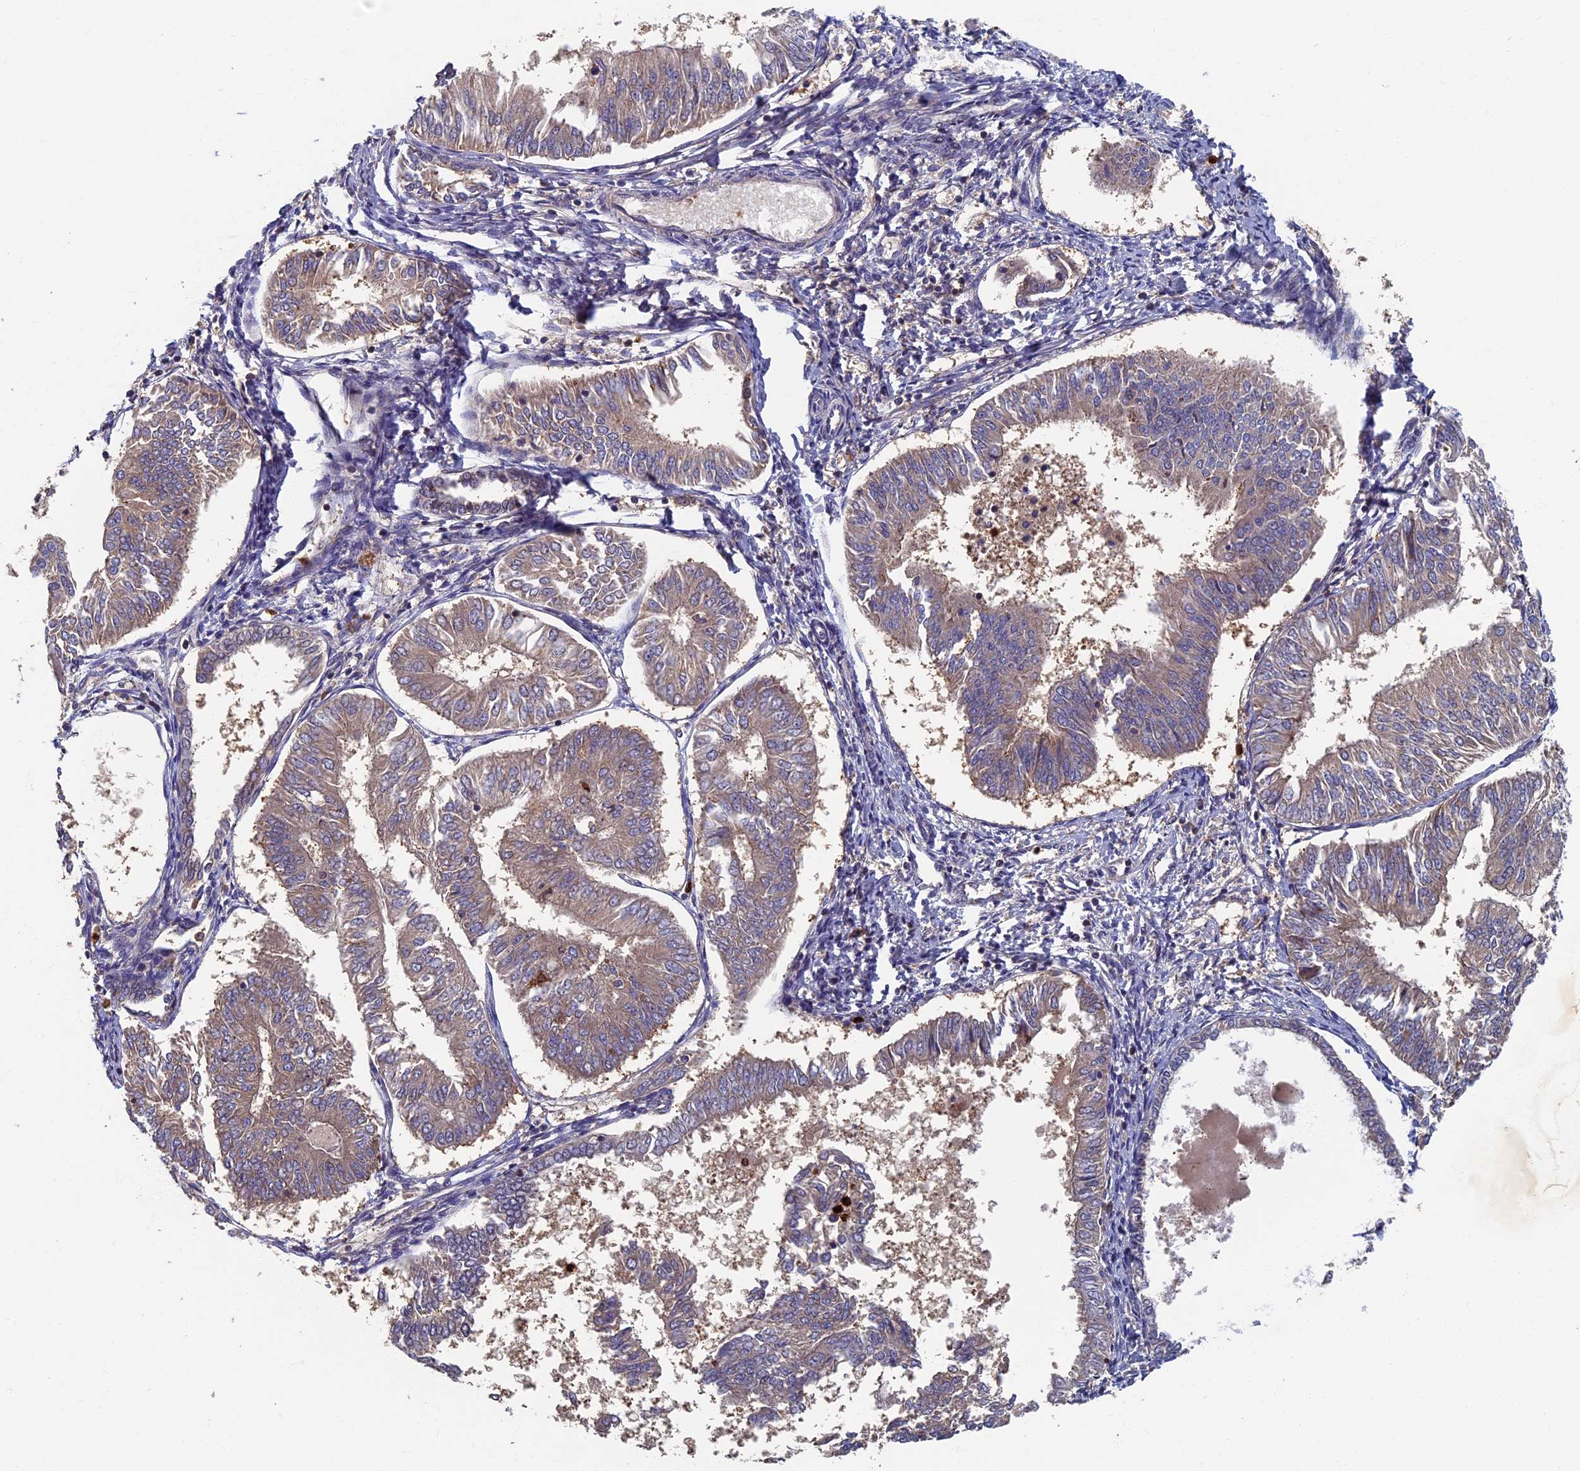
{"staining": {"intensity": "weak", "quantity": ">75%", "location": "cytoplasmic/membranous"}, "tissue": "endometrial cancer", "cell_type": "Tumor cells", "image_type": "cancer", "snomed": [{"axis": "morphology", "description": "Adenocarcinoma, NOS"}, {"axis": "topography", "description": "Endometrium"}], "caption": "Human adenocarcinoma (endometrial) stained with a protein marker demonstrates weak staining in tumor cells.", "gene": "TNK2", "patient": {"sex": "female", "age": 58}}